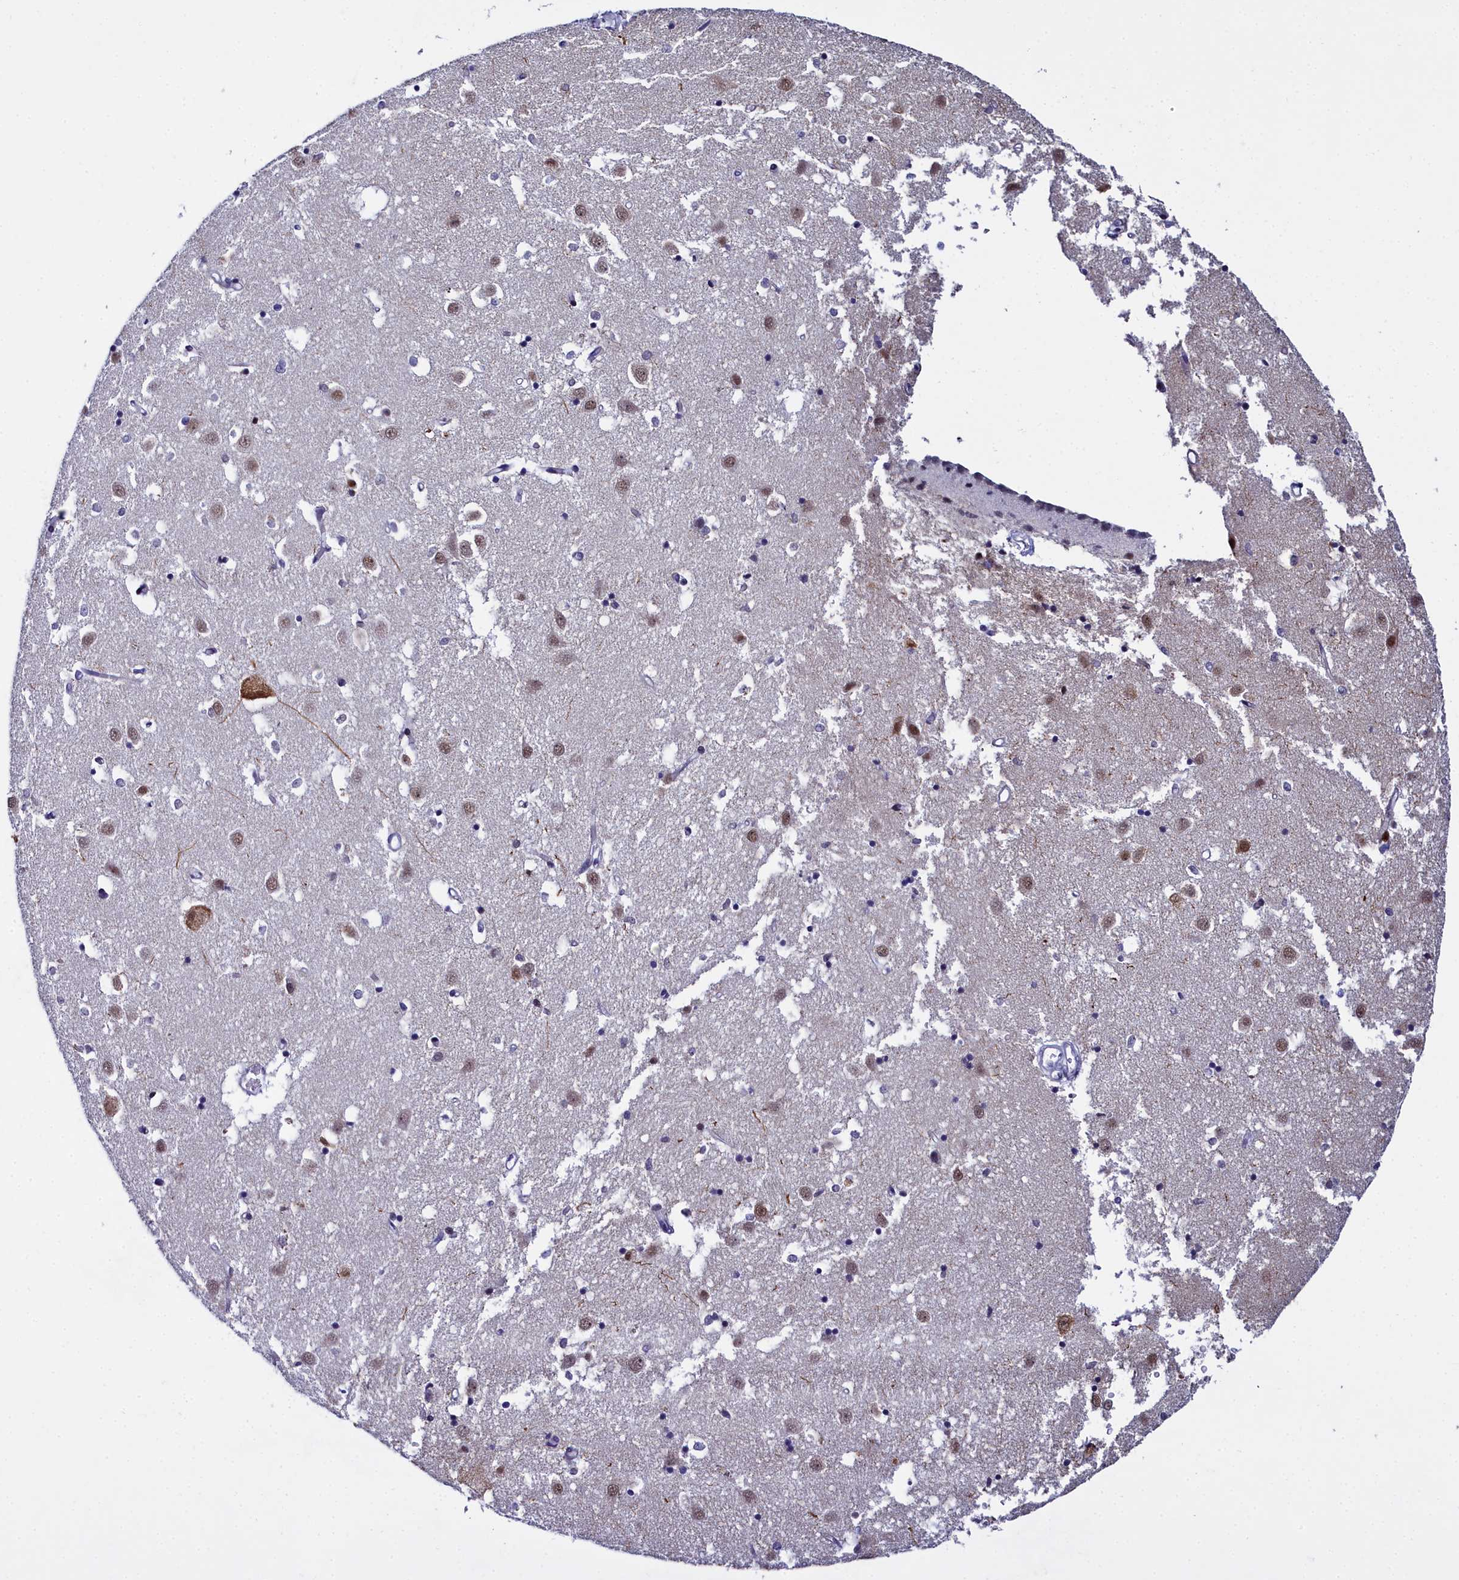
{"staining": {"intensity": "negative", "quantity": "none", "location": "none"}, "tissue": "caudate", "cell_type": "Glial cells", "image_type": "normal", "snomed": [{"axis": "morphology", "description": "Normal tissue, NOS"}, {"axis": "topography", "description": "Lateral ventricle wall"}], "caption": "Immunohistochemical staining of unremarkable caudate demonstrates no significant staining in glial cells.", "gene": "CCDC97", "patient": {"sex": "male", "age": 70}}